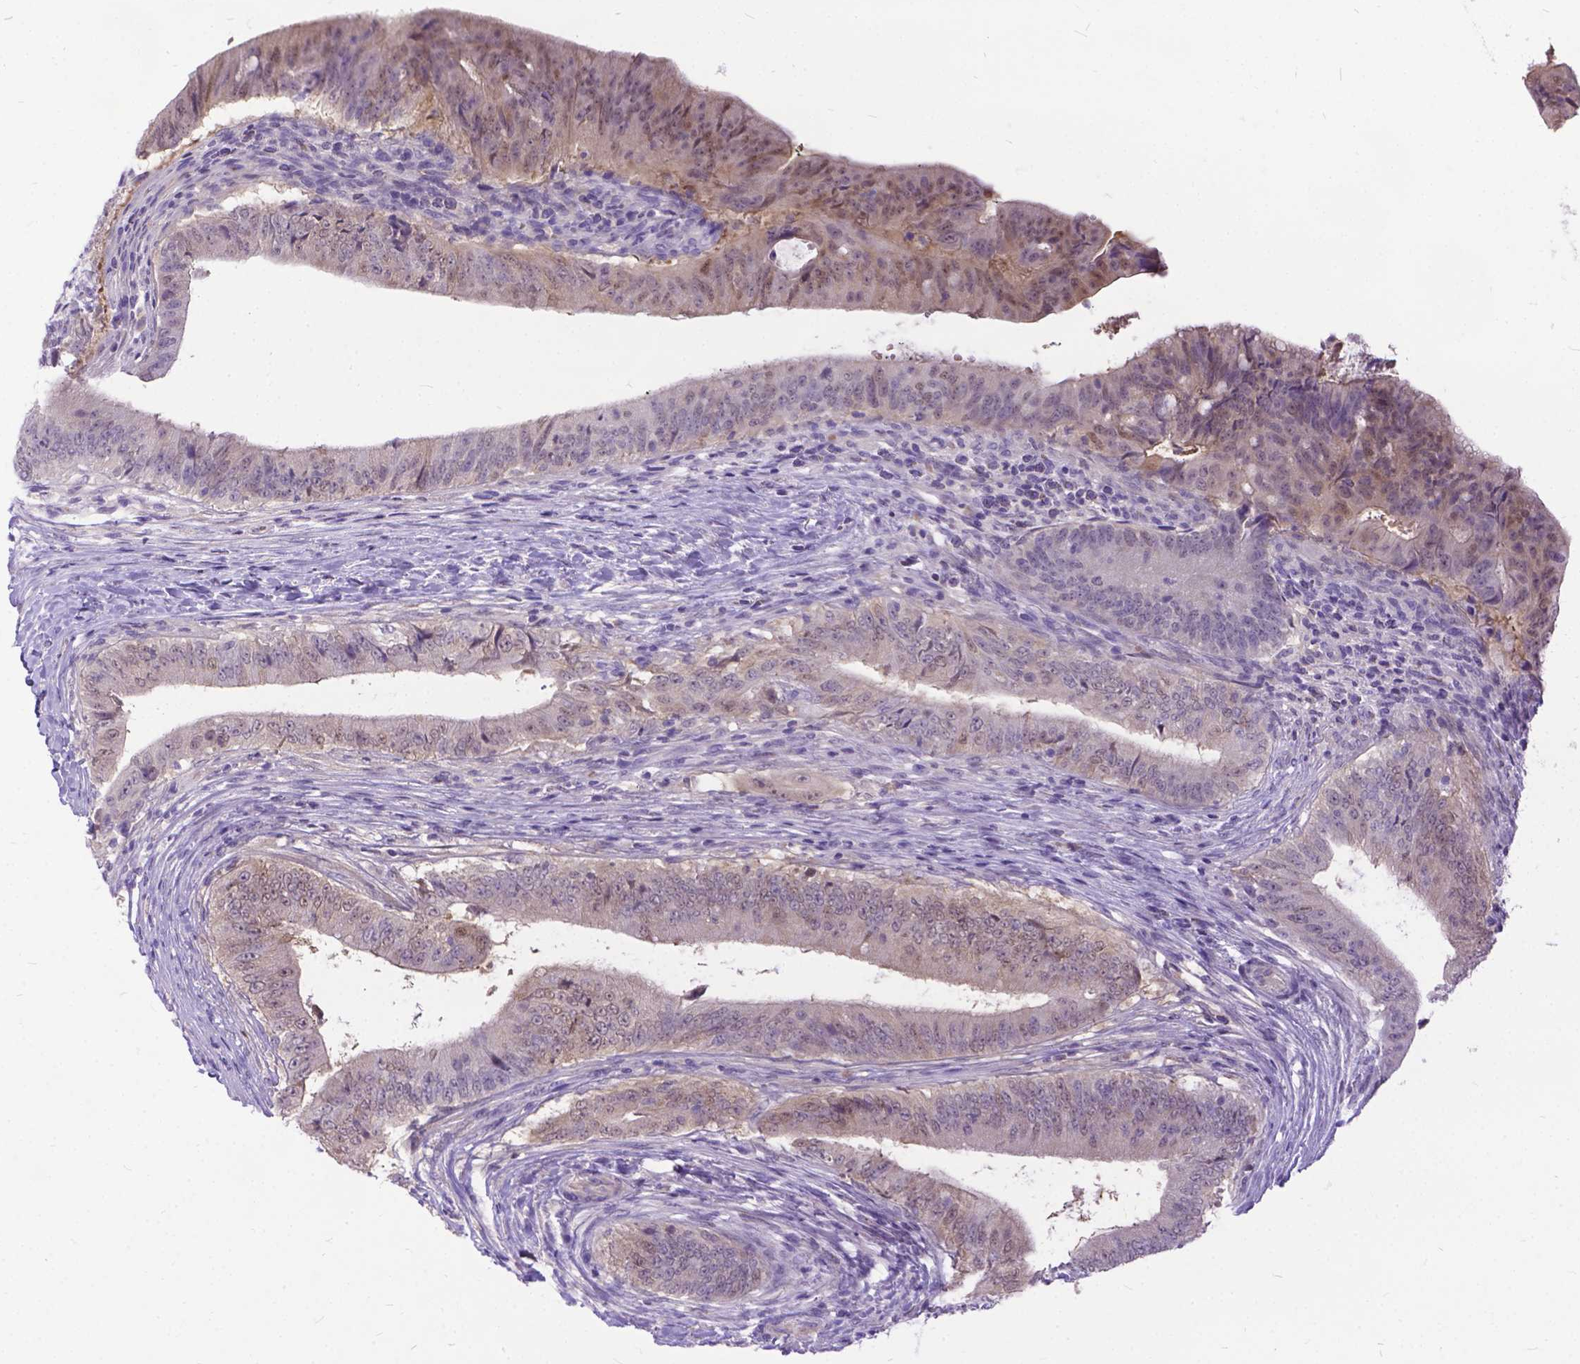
{"staining": {"intensity": "weak", "quantity": "25%-75%", "location": "cytoplasmic/membranous,nuclear"}, "tissue": "colorectal cancer", "cell_type": "Tumor cells", "image_type": "cancer", "snomed": [{"axis": "morphology", "description": "Adenocarcinoma, NOS"}, {"axis": "topography", "description": "Colon"}], "caption": "DAB (3,3'-diaminobenzidine) immunohistochemical staining of human colorectal adenocarcinoma demonstrates weak cytoplasmic/membranous and nuclear protein positivity in about 25%-75% of tumor cells.", "gene": "TMEM169", "patient": {"sex": "female", "age": 43}}